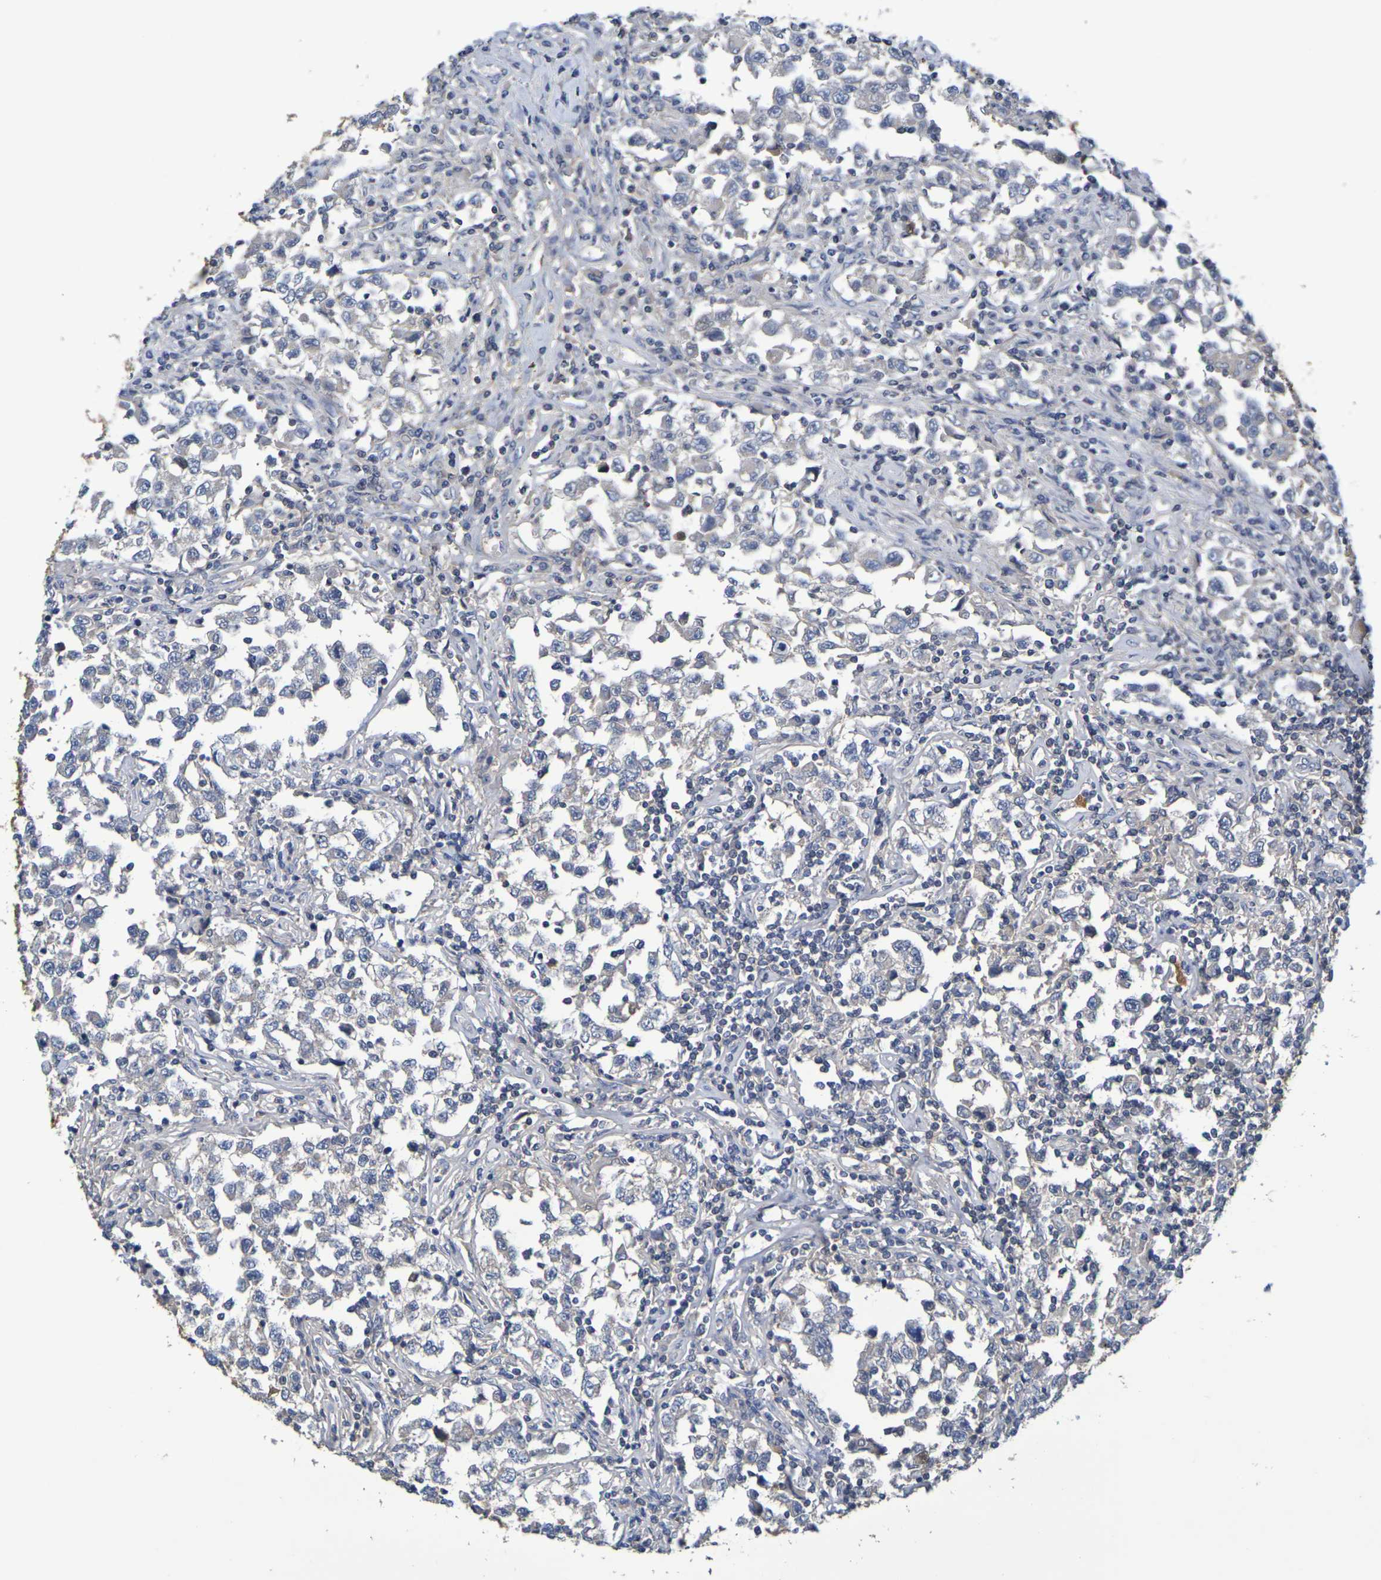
{"staining": {"intensity": "negative", "quantity": "none", "location": "none"}, "tissue": "testis cancer", "cell_type": "Tumor cells", "image_type": "cancer", "snomed": [{"axis": "morphology", "description": "Carcinoma, Embryonal, NOS"}, {"axis": "topography", "description": "Testis"}], "caption": "Immunohistochemistry micrograph of neoplastic tissue: embryonal carcinoma (testis) stained with DAB displays no significant protein expression in tumor cells.", "gene": "TERF2", "patient": {"sex": "male", "age": 21}}